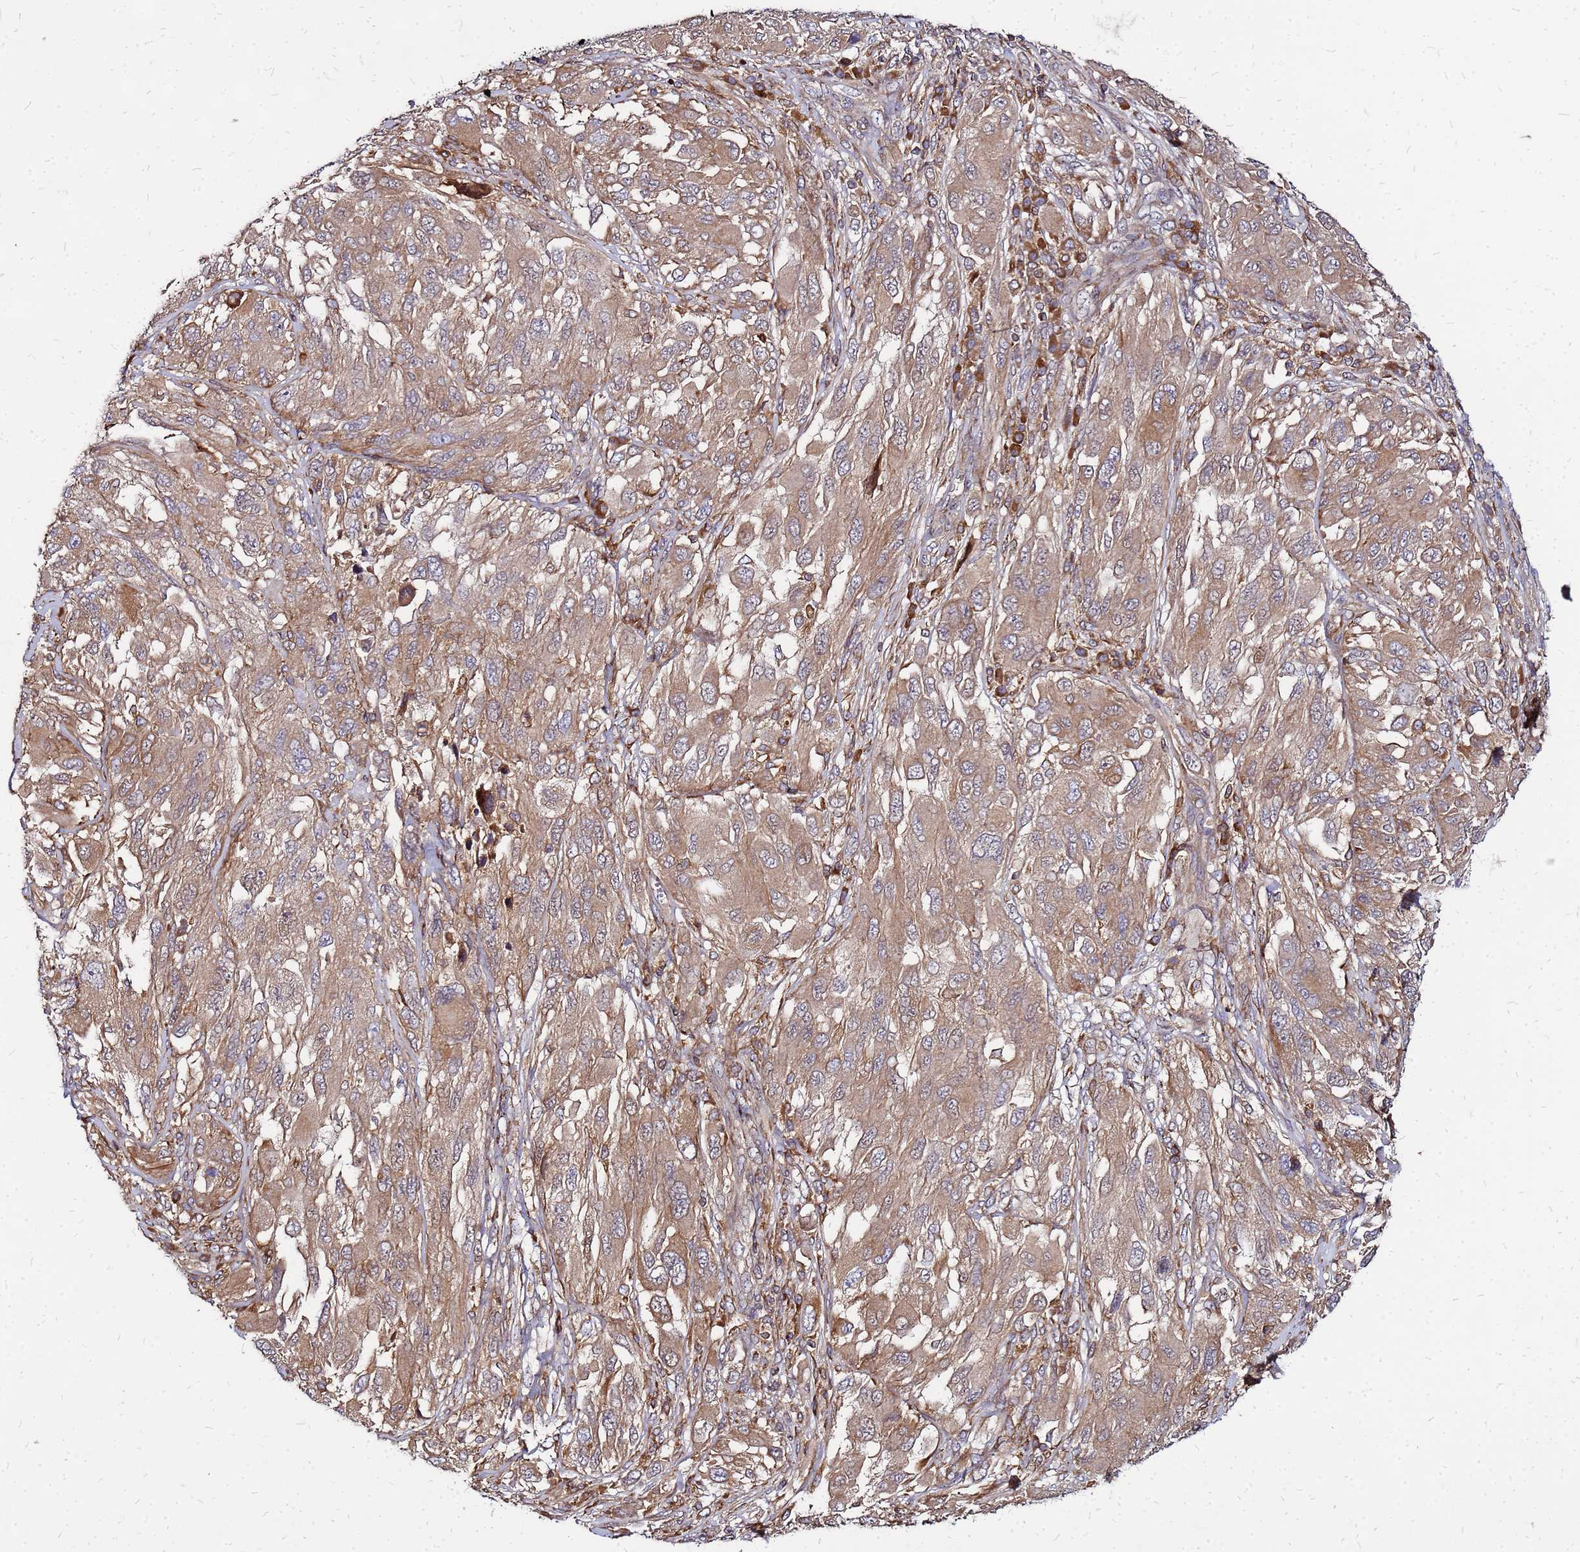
{"staining": {"intensity": "weak", "quantity": ">75%", "location": "cytoplasmic/membranous"}, "tissue": "melanoma", "cell_type": "Tumor cells", "image_type": "cancer", "snomed": [{"axis": "morphology", "description": "Malignant melanoma, NOS"}, {"axis": "topography", "description": "Skin"}], "caption": "A photomicrograph of malignant melanoma stained for a protein demonstrates weak cytoplasmic/membranous brown staining in tumor cells. (DAB (3,3'-diaminobenzidine) IHC, brown staining for protein, blue staining for nuclei).", "gene": "CYBC1", "patient": {"sex": "female", "age": 91}}